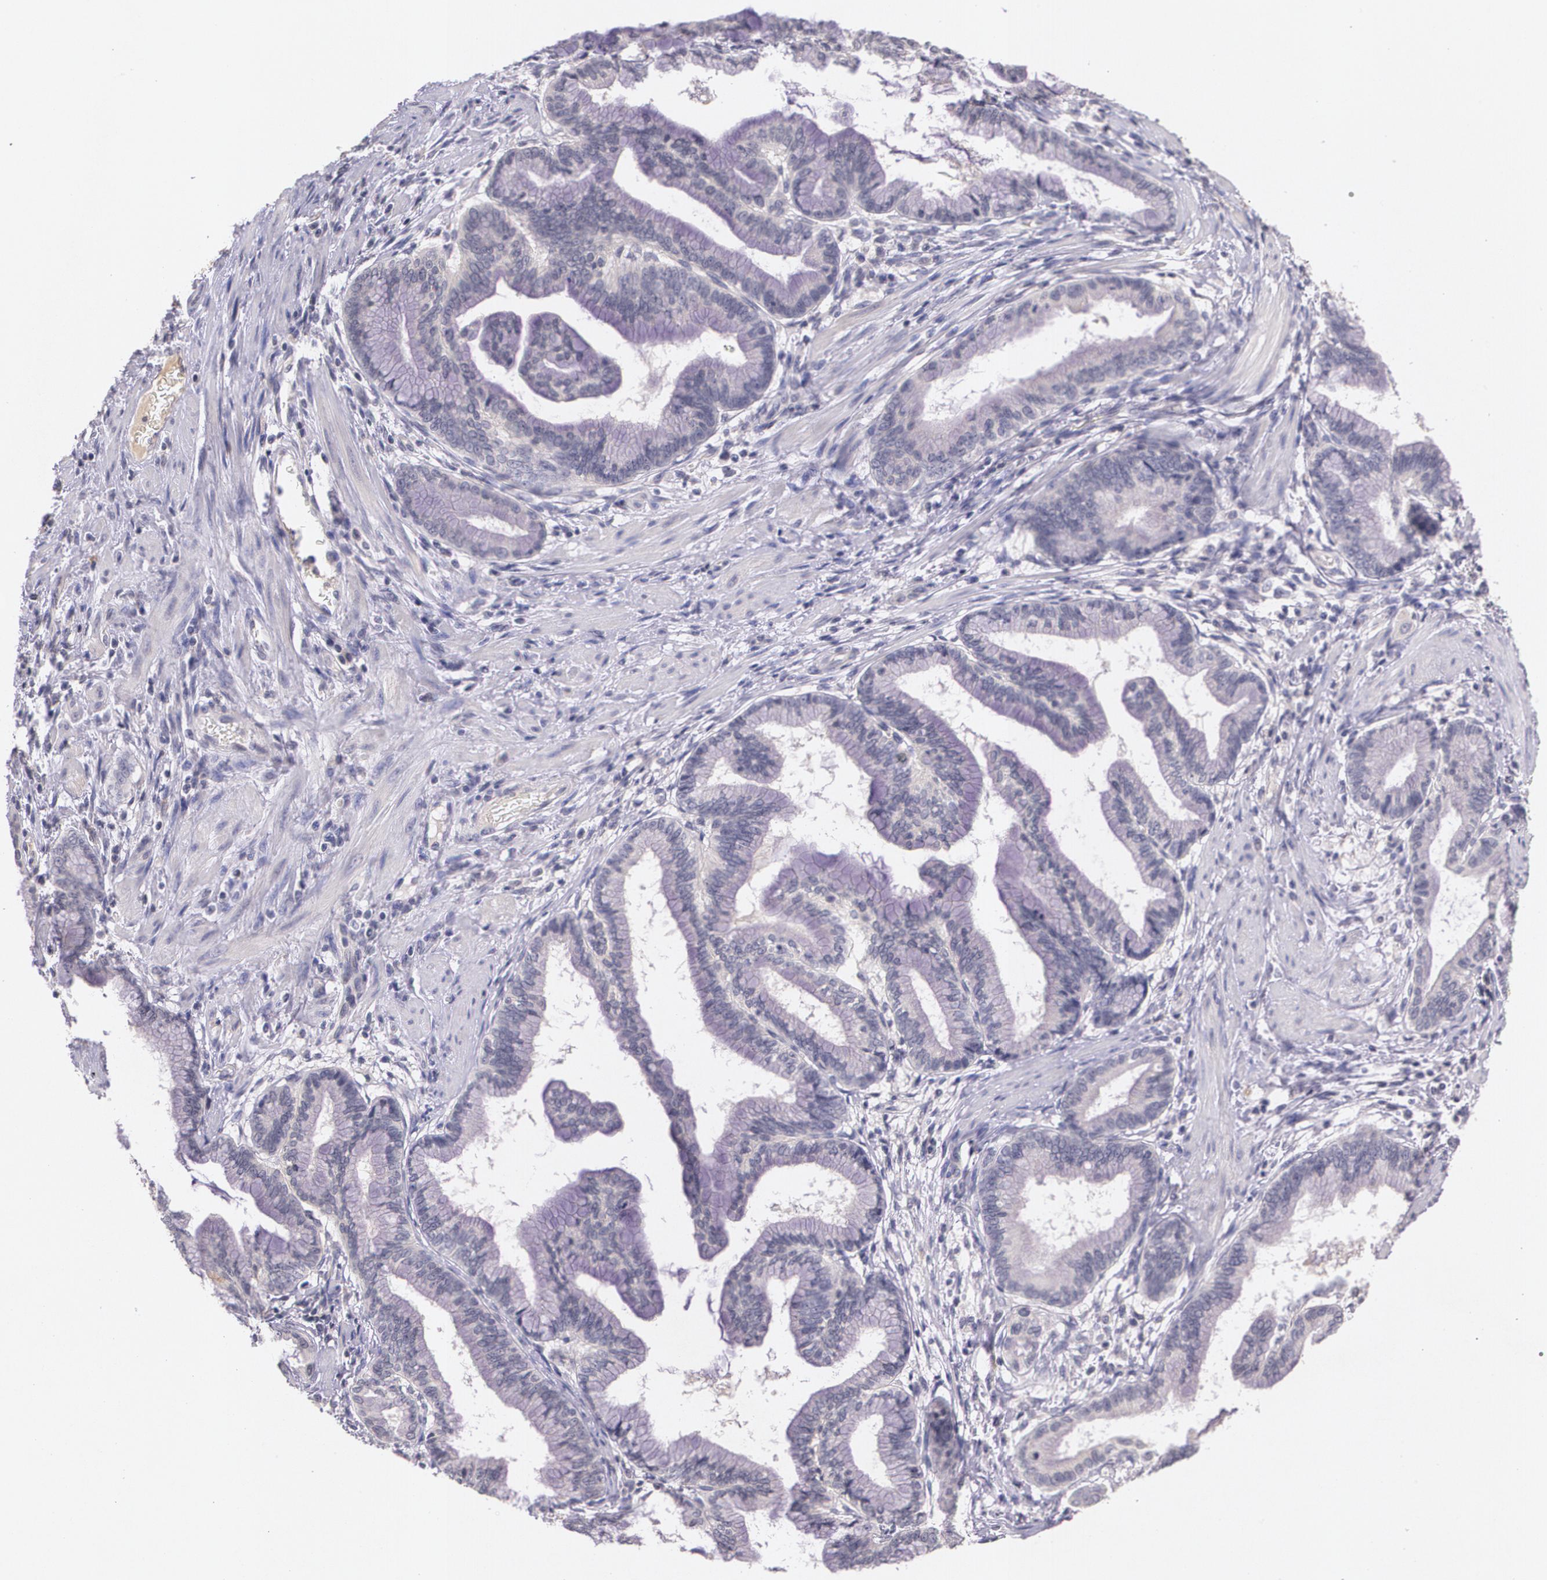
{"staining": {"intensity": "negative", "quantity": "none", "location": "none"}, "tissue": "pancreatic cancer", "cell_type": "Tumor cells", "image_type": "cancer", "snomed": [{"axis": "morphology", "description": "Adenocarcinoma, NOS"}, {"axis": "topography", "description": "Pancreas"}], "caption": "This is an immunohistochemistry (IHC) image of pancreatic adenocarcinoma. There is no staining in tumor cells.", "gene": "TM4SF1", "patient": {"sex": "female", "age": 64}}